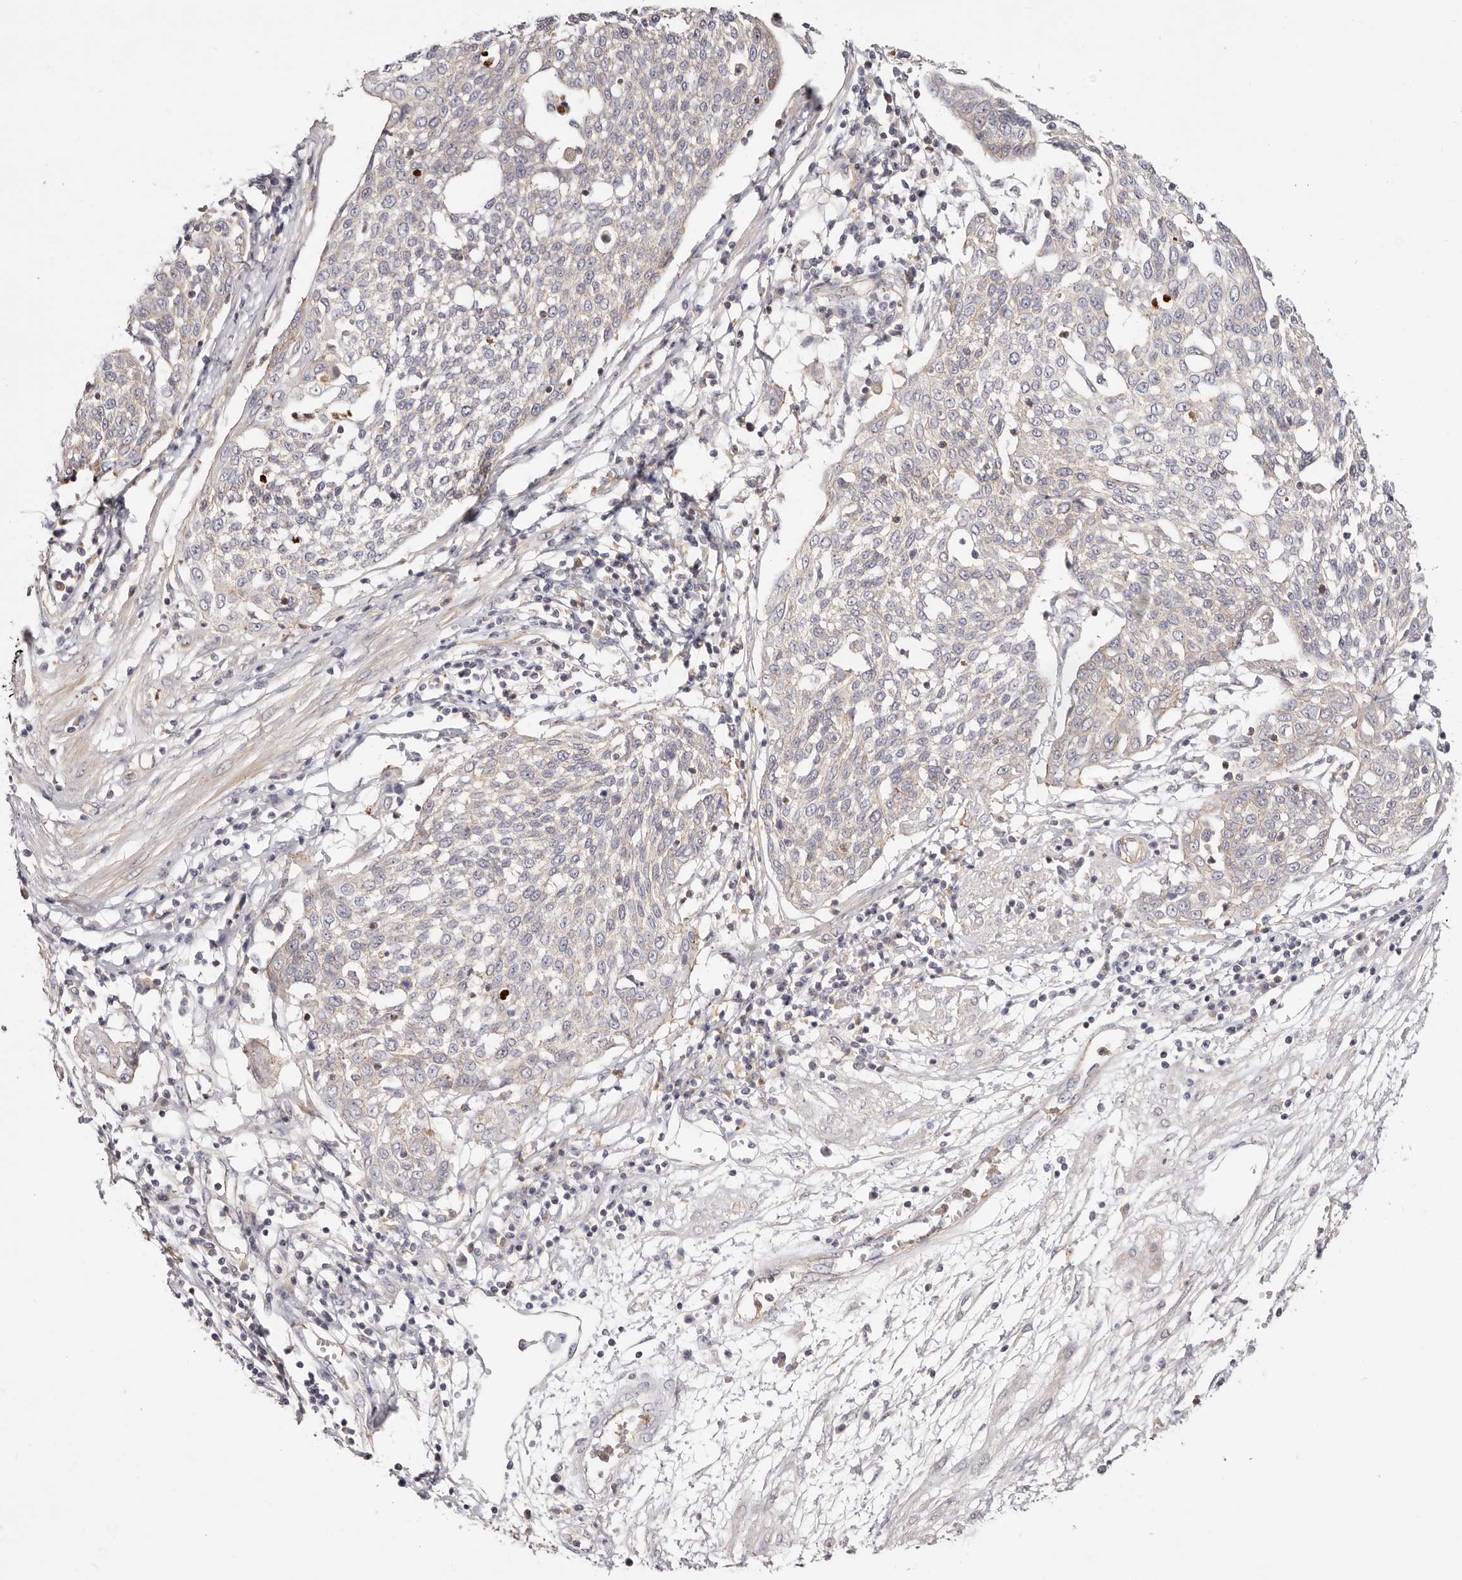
{"staining": {"intensity": "negative", "quantity": "none", "location": "none"}, "tissue": "cervical cancer", "cell_type": "Tumor cells", "image_type": "cancer", "snomed": [{"axis": "morphology", "description": "Squamous cell carcinoma, NOS"}, {"axis": "topography", "description": "Cervix"}], "caption": "IHC micrograph of neoplastic tissue: human cervical squamous cell carcinoma stained with DAB shows no significant protein positivity in tumor cells.", "gene": "SLC35B2", "patient": {"sex": "female", "age": 34}}